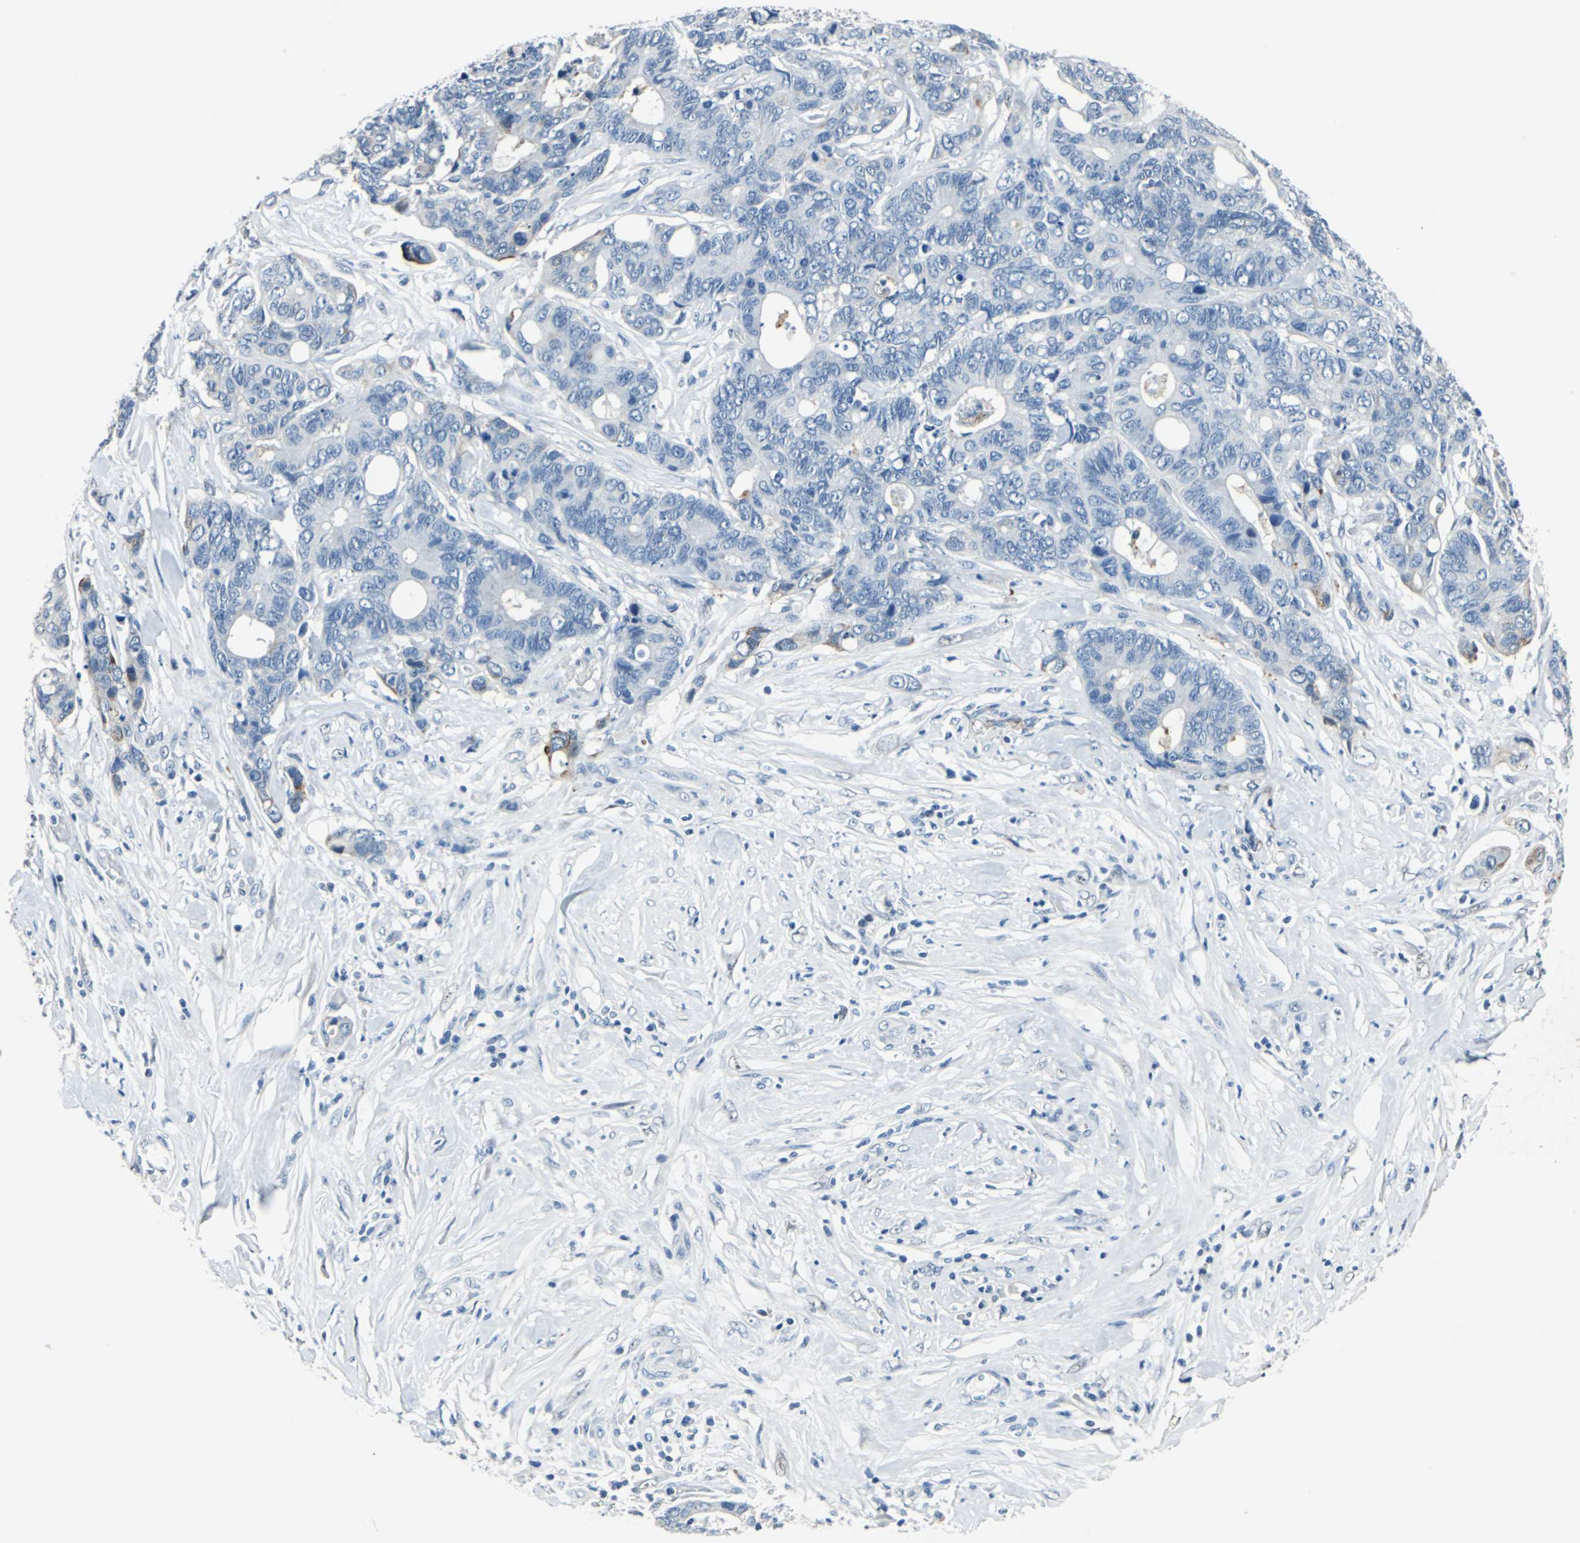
{"staining": {"intensity": "negative", "quantity": "none", "location": "none"}, "tissue": "colorectal cancer", "cell_type": "Tumor cells", "image_type": "cancer", "snomed": [{"axis": "morphology", "description": "Adenocarcinoma, NOS"}, {"axis": "topography", "description": "Rectum"}], "caption": "This is an immunohistochemistry (IHC) image of colorectal cancer. There is no positivity in tumor cells.", "gene": "HCFC2", "patient": {"sex": "male", "age": 55}}